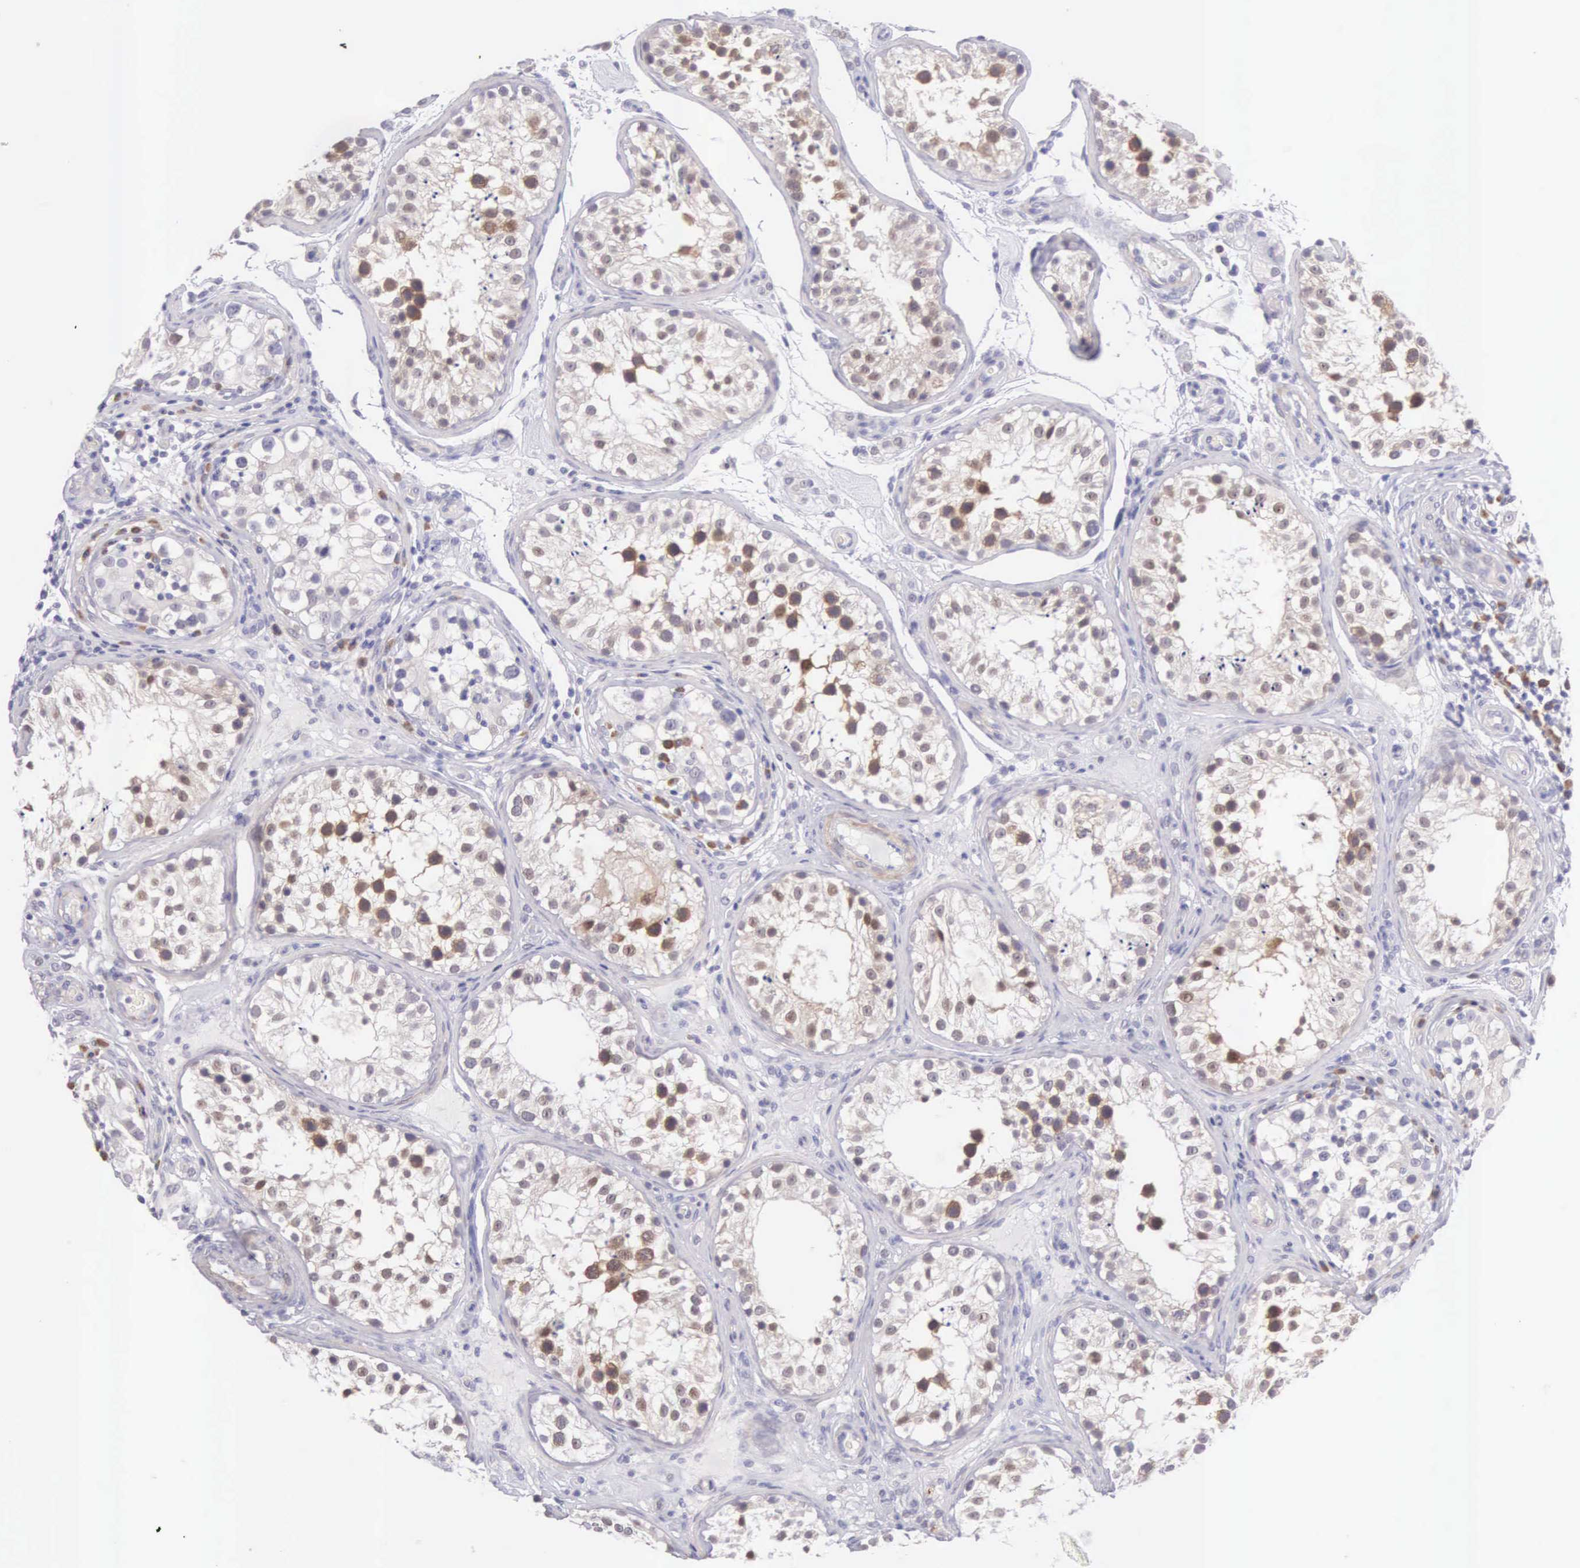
{"staining": {"intensity": "moderate", "quantity": ">75%", "location": "cytoplasmic/membranous"}, "tissue": "testis", "cell_type": "Cells in seminiferous ducts", "image_type": "normal", "snomed": [{"axis": "morphology", "description": "Normal tissue, NOS"}, {"axis": "topography", "description": "Testis"}], "caption": "Immunohistochemical staining of unremarkable human testis shows >75% levels of moderate cytoplasmic/membranous protein staining in approximately >75% of cells in seminiferous ducts.", "gene": "ARFGAP3", "patient": {"sex": "male", "age": 24}}